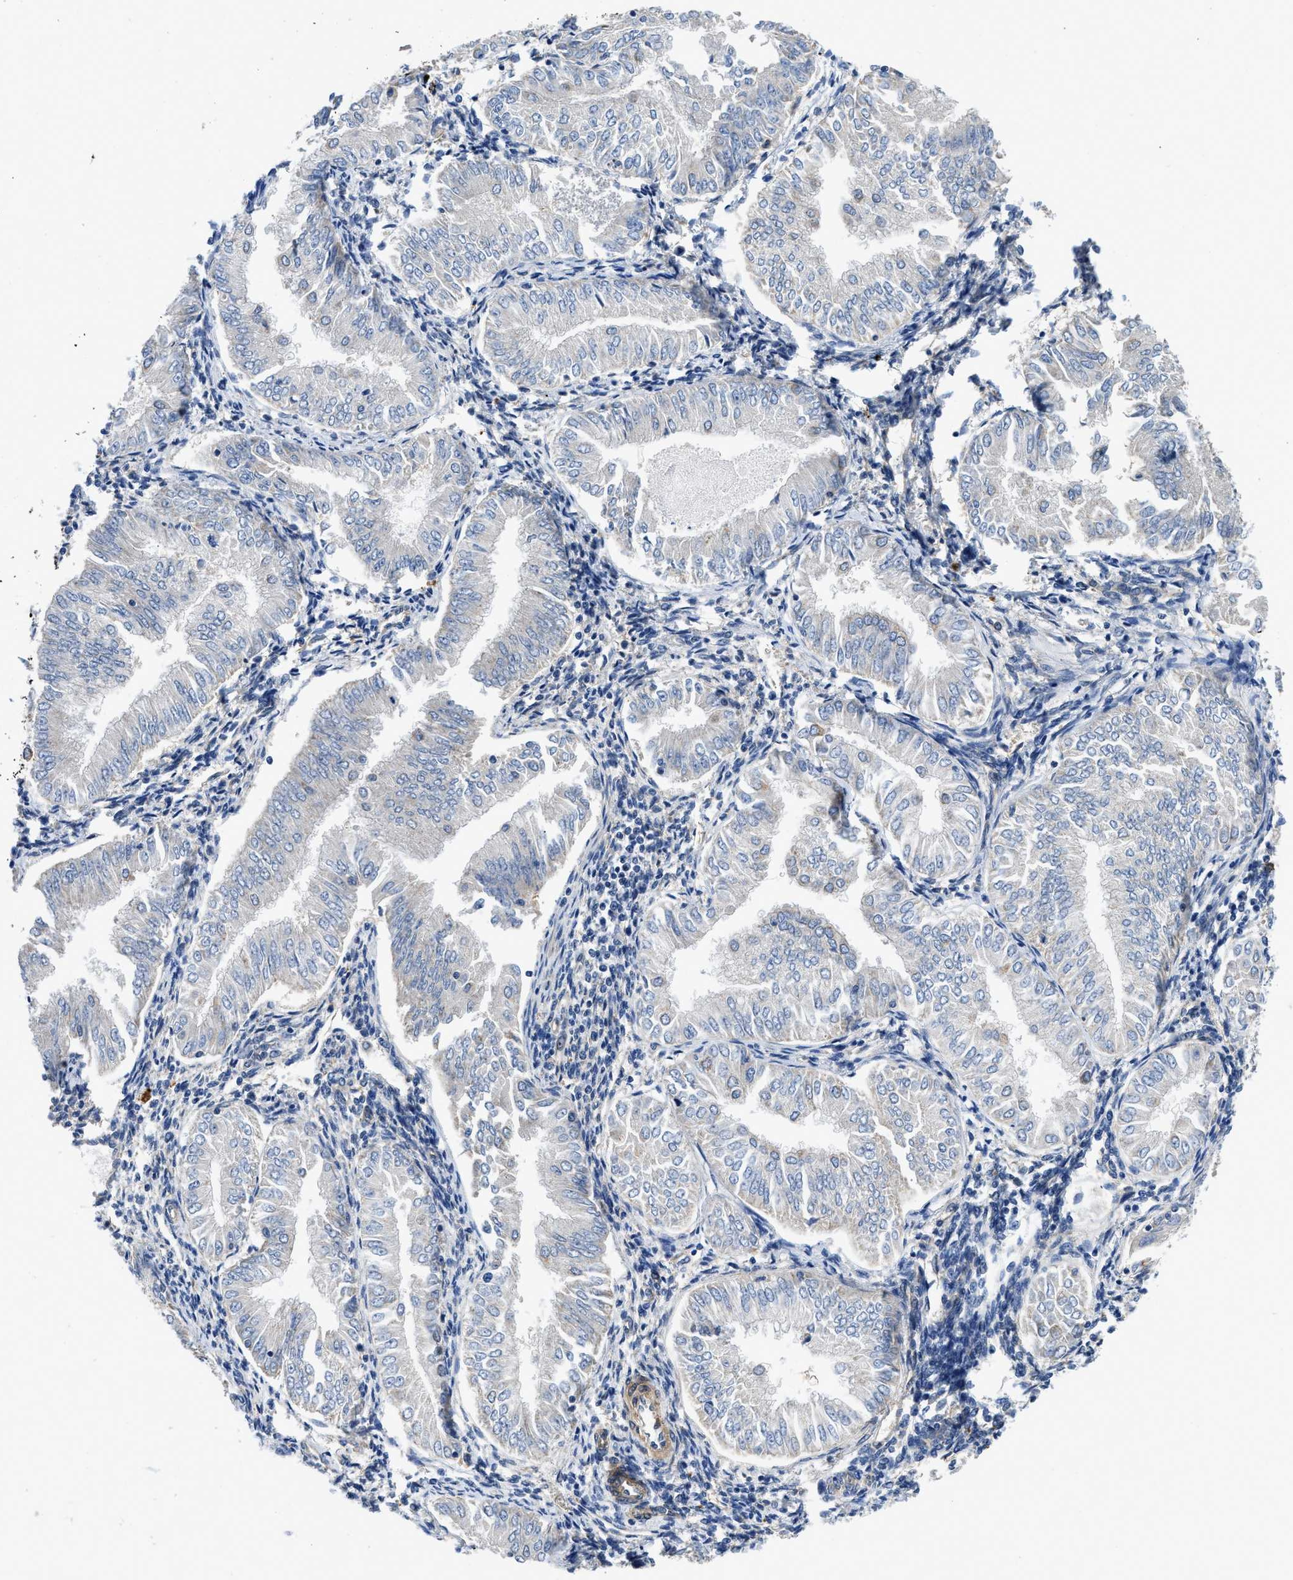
{"staining": {"intensity": "negative", "quantity": "none", "location": "none"}, "tissue": "endometrial cancer", "cell_type": "Tumor cells", "image_type": "cancer", "snomed": [{"axis": "morphology", "description": "Adenocarcinoma, NOS"}, {"axis": "topography", "description": "Endometrium"}], "caption": "Immunohistochemical staining of adenocarcinoma (endometrial) exhibits no significant staining in tumor cells.", "gene": "RAPH1", "patient": {"sex": "female", "age": 53}}